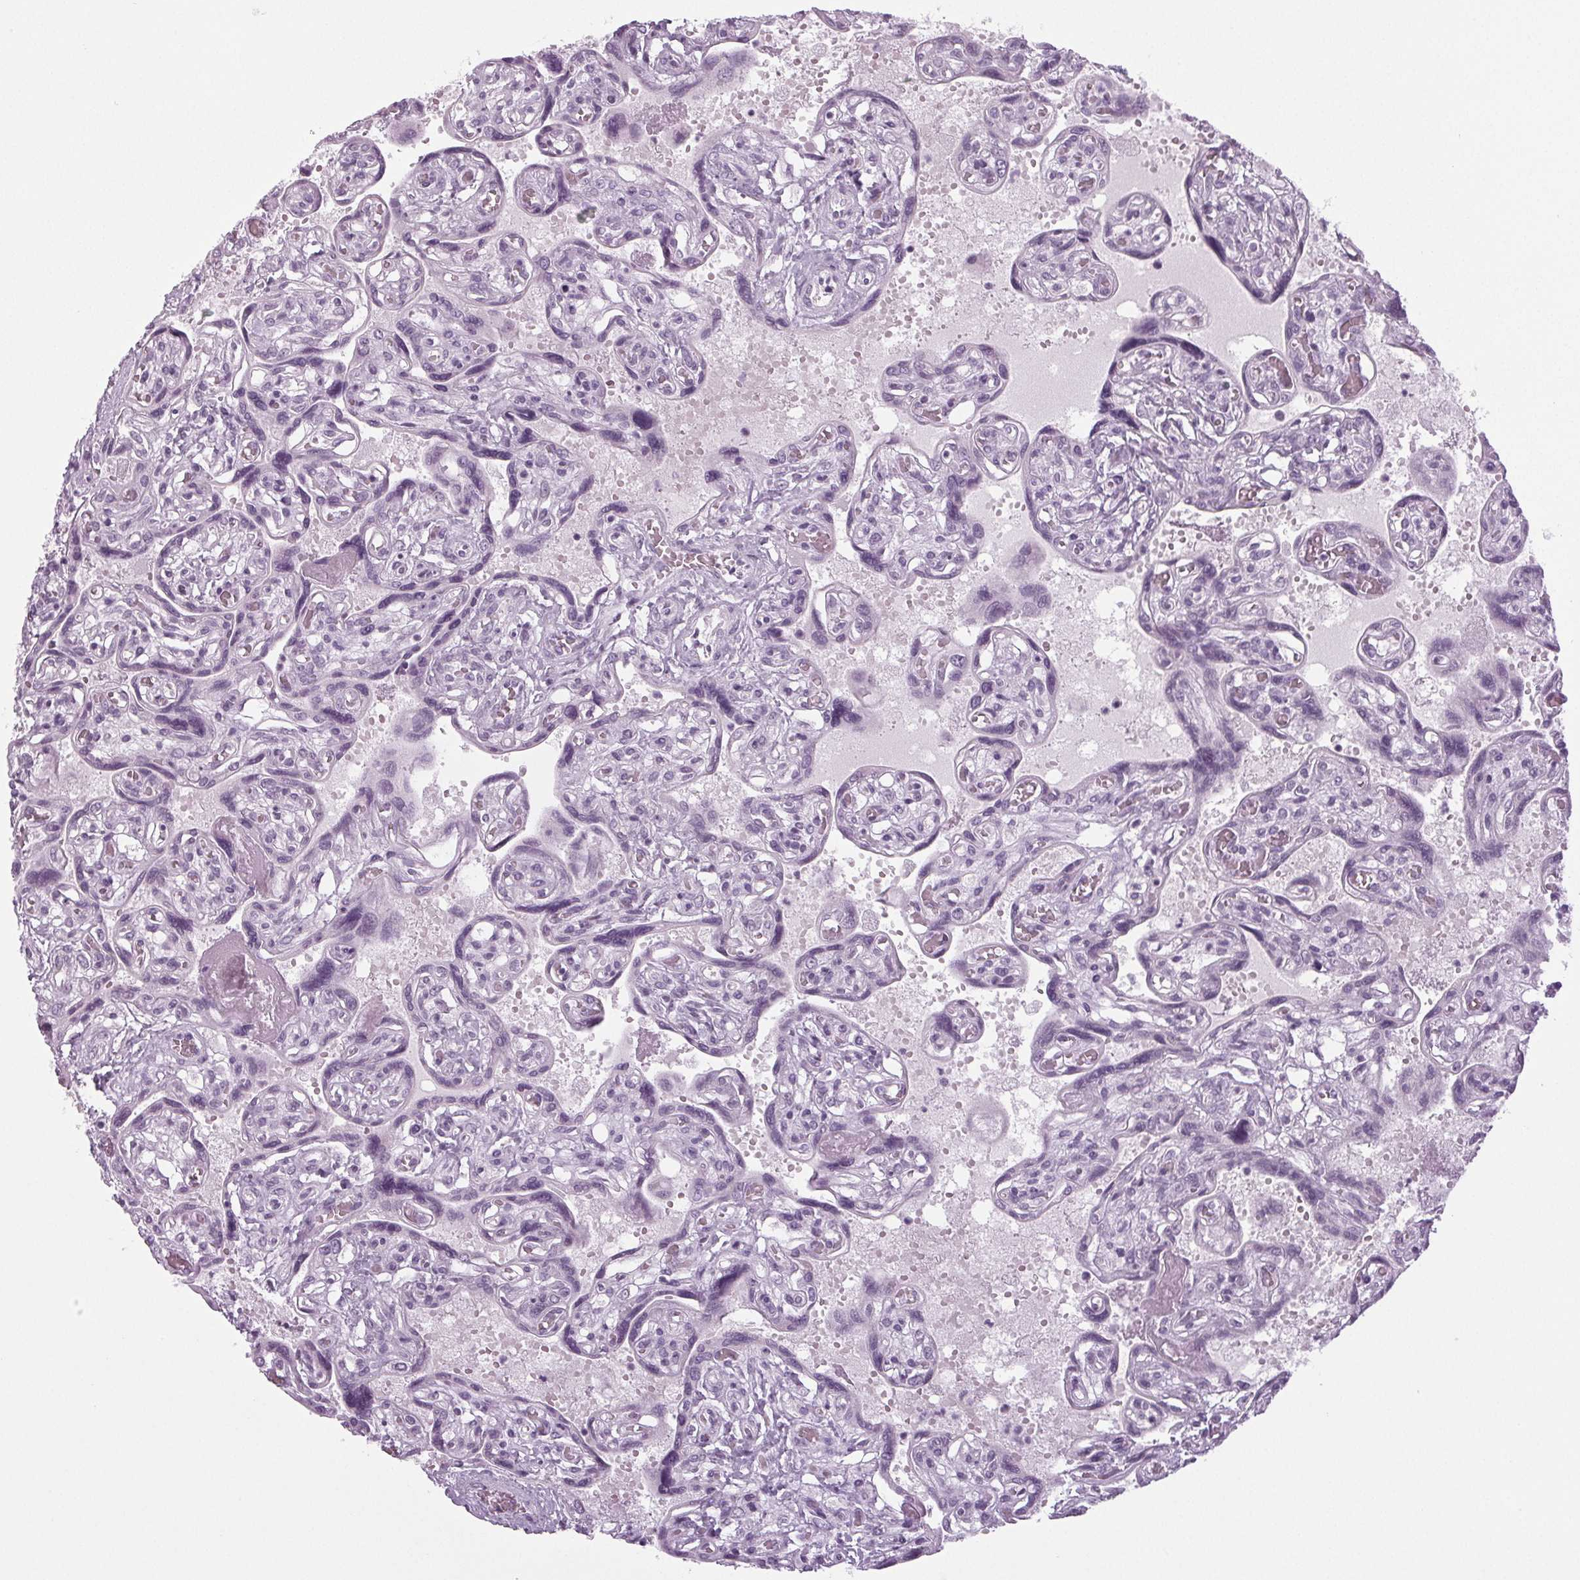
{"staining": {"intensity": "negative", "quantity": "none", "location": "none"}, "tissue": "placenta", "cell_type": "Decidual cells", "image_type": "normal", "snomed": [{"axis": "morphology", "description": "Normal tissue, NOS"}, {"axis": "topography", "description": "Placenta"}], "caption": "The histopathology image exhibits no staining of decidual cells in unremarkable placenta. Nuclei are stained in blue.", "gene": "IGF2BP1", "patient": {"sex": "female", "age": 32}}